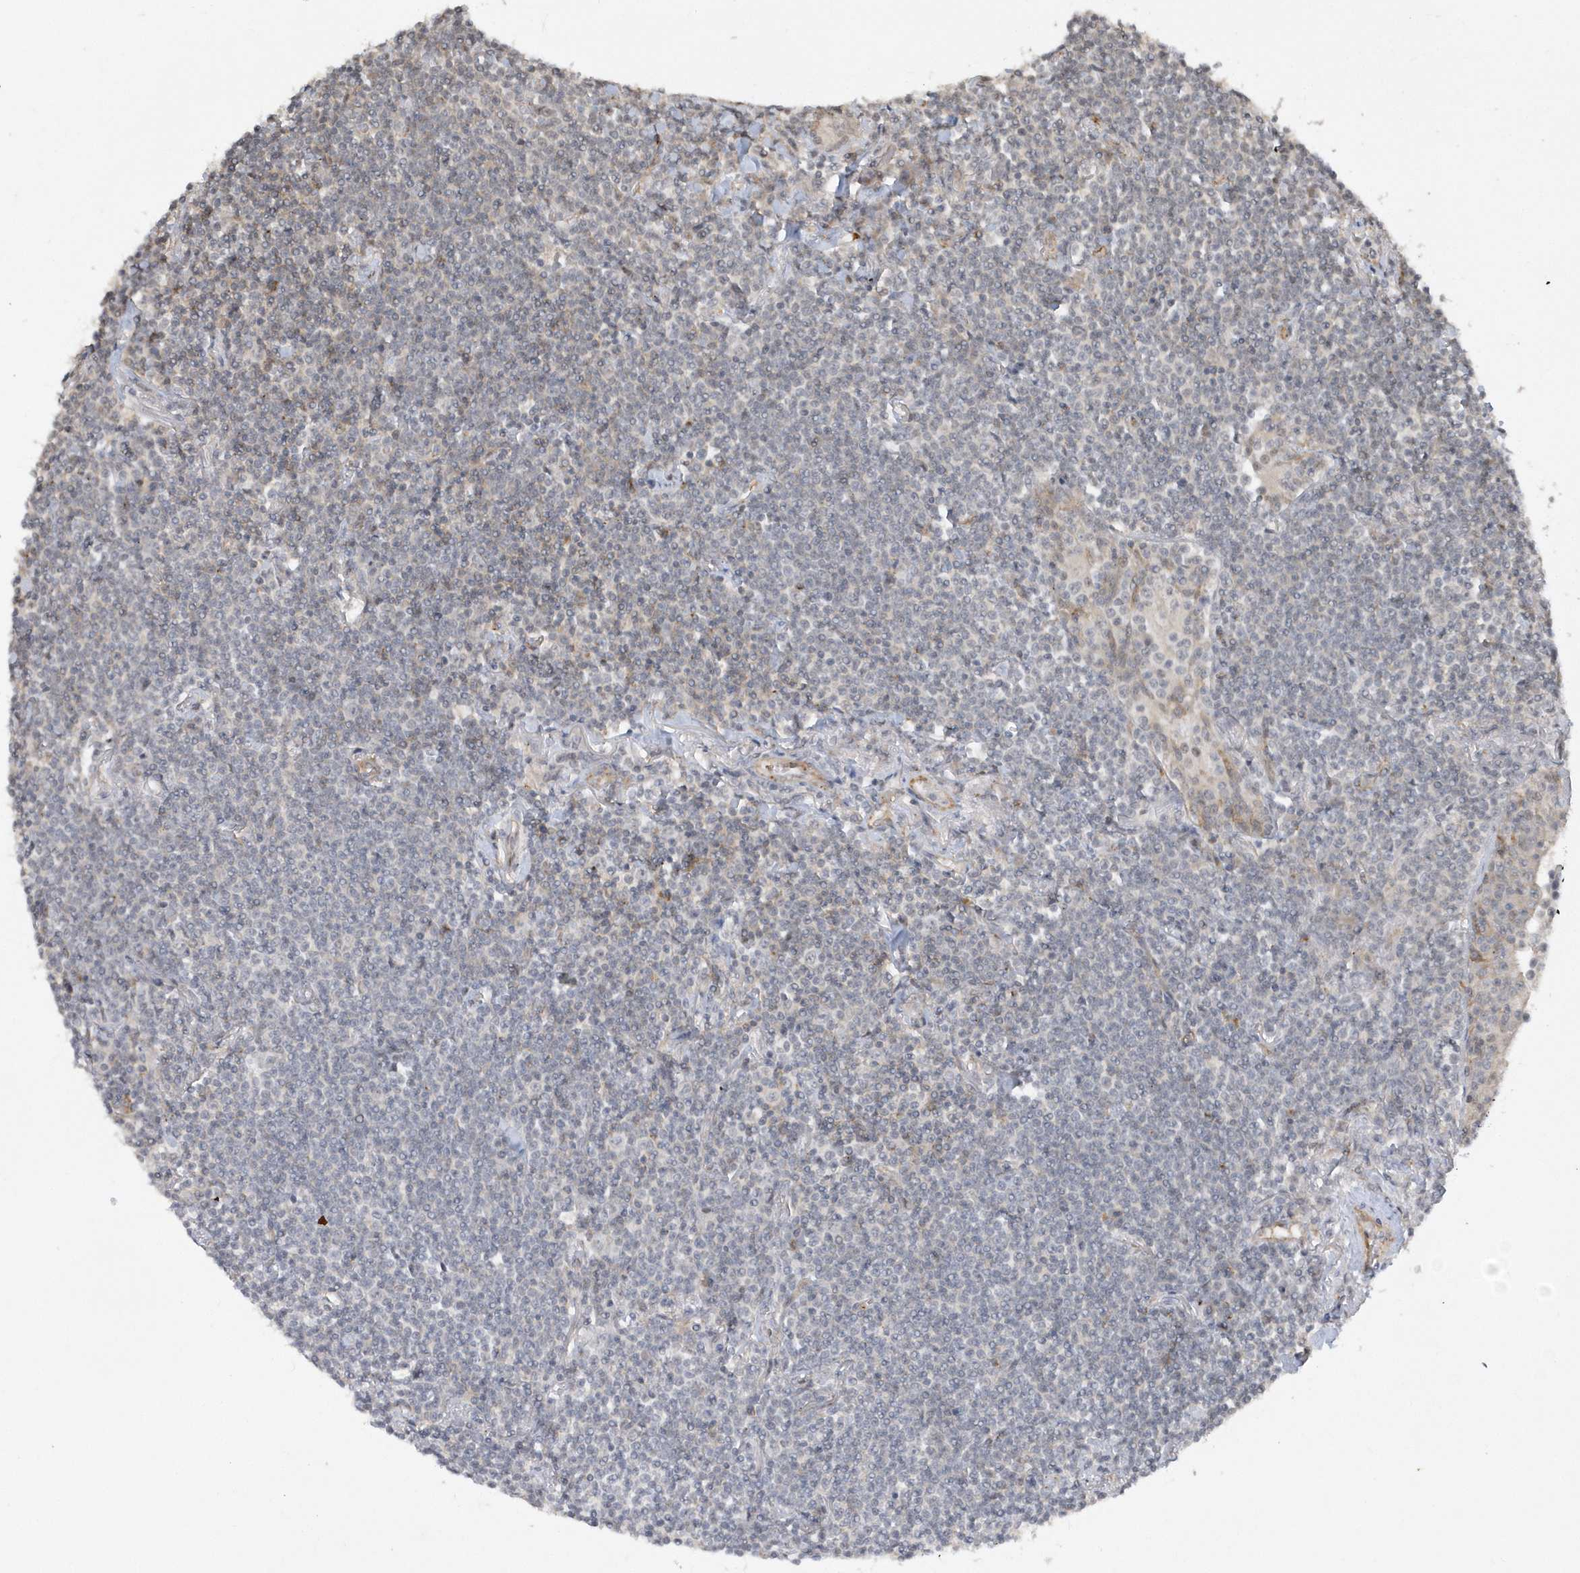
{"staining": {"intensity": "negative", "quantity": "none", "location": "none"}, "tissue": "lymphoma", "cell_type": "Tumor cells", "image_type": "cancer", "snomed": [{"axis": "morphology", "description": "Malignant lymphoma, non-Hodgkin's type, Low grade"}, {"axis": "topography", "description": "Lung"}], "caption": "There is no significant staining in tumor cells of low-grade malignant lymphoma, non-Hodgkin's type. (Stains: DAB IHC with hematoxylin counter stain, Microscopy: brightfield microscopy at high magnification).", "gene": "CRIP3", "patient": {"sex": "female", "age": 71}}